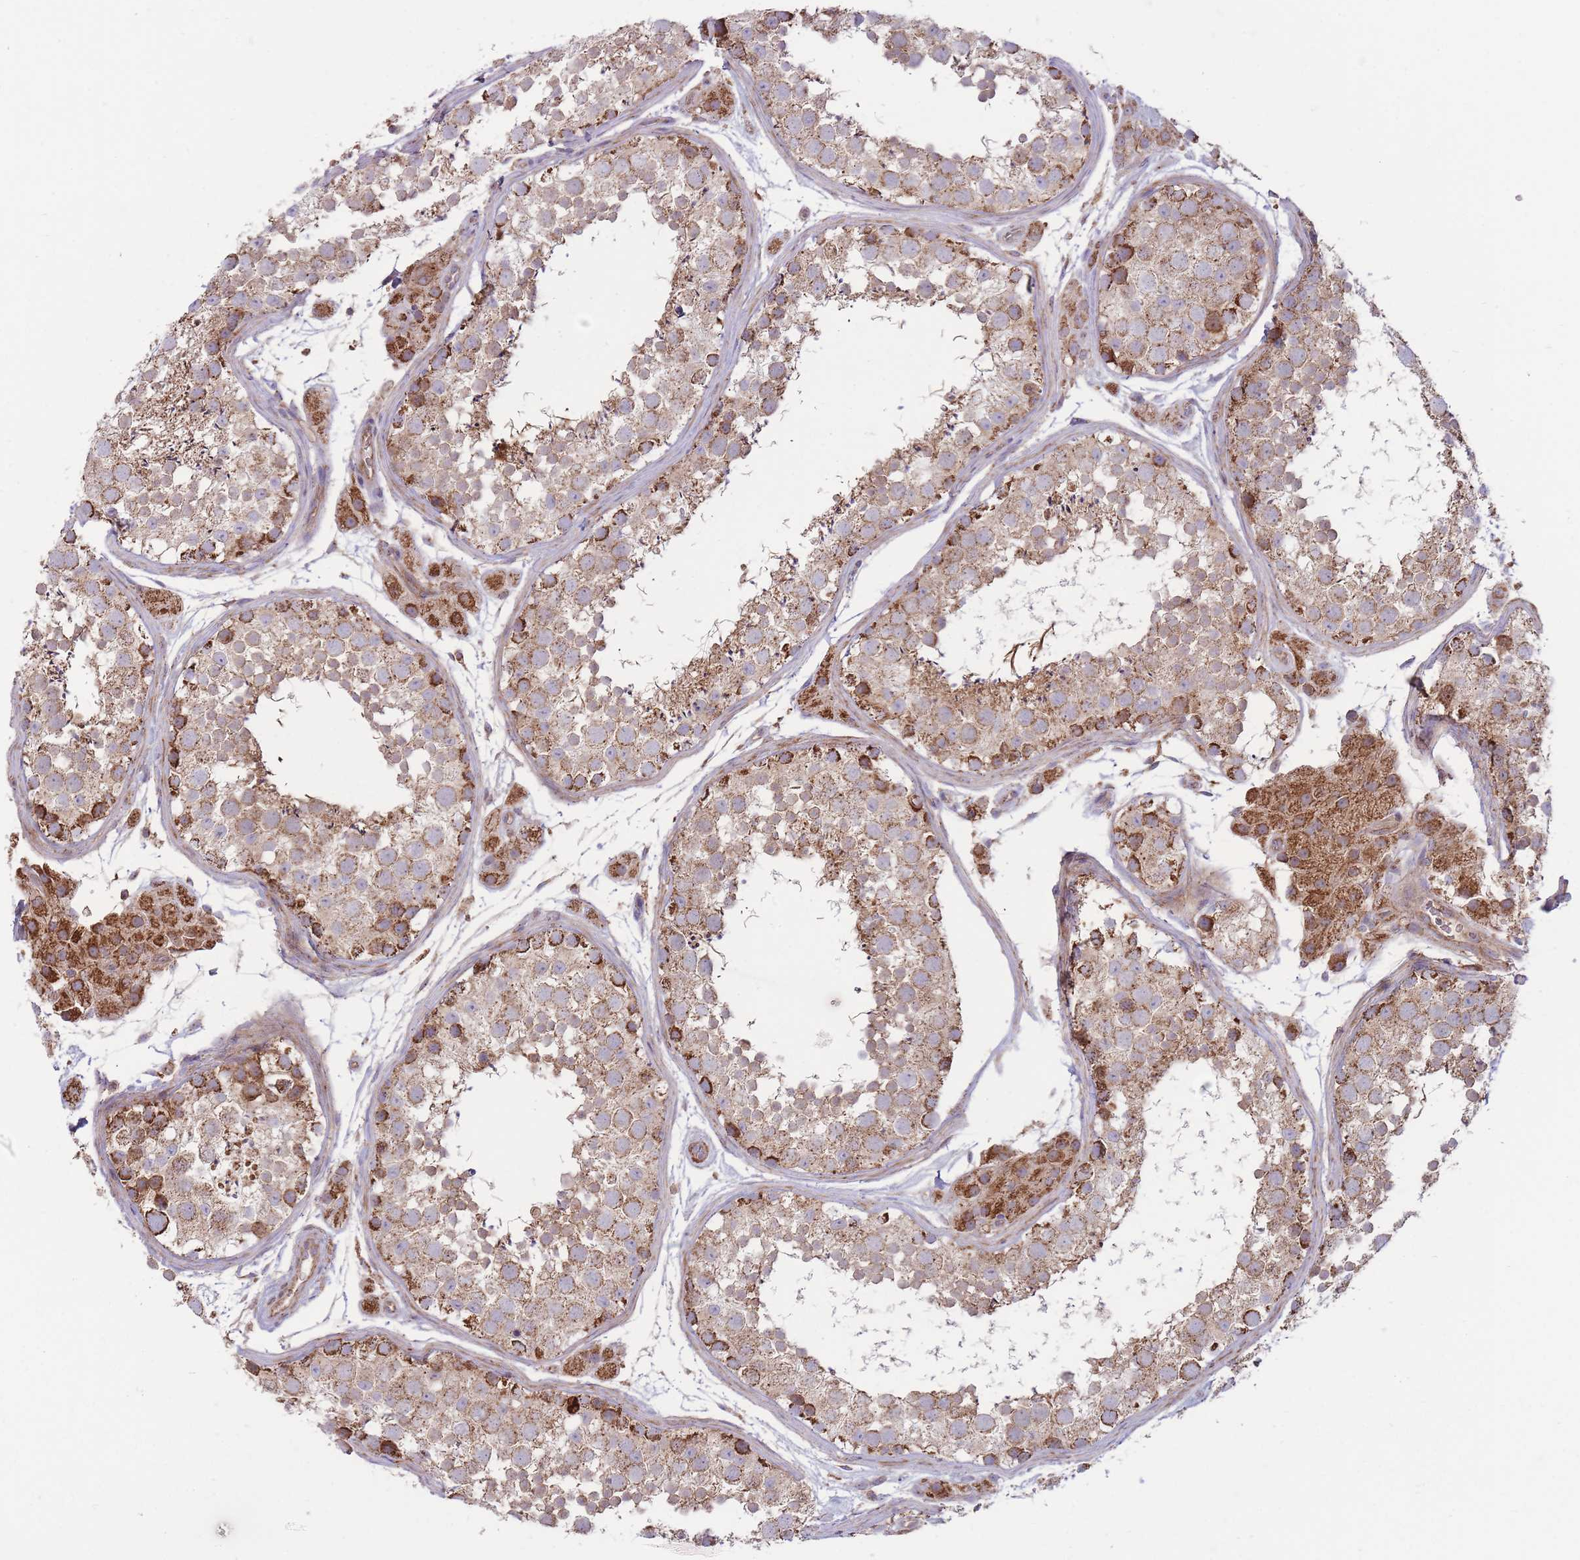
{"staining": {"intensity": "moderate", "quantity": ">75%", "location": "cytoplasmic/membranous"}, "tissue": "testis", "cell_type": "Cells in seminiferous ducts", "image_type": "normal", "snomed": [{"axis": "morphology", "description": "Normal tissue, NOS"}, {"axis": "topography", "description": "Testis"}], "caption": "Immunohistochemistry (IHC) photomicrograph of benign testis stained for a protein (brown), which exhibits medium levels of moderate cytoplasmic/membranous staining in approximately >75% of cells in seminiferous ducts.", "gene": "KIF16B", "patient": {"sex": "male", "age": 41}}